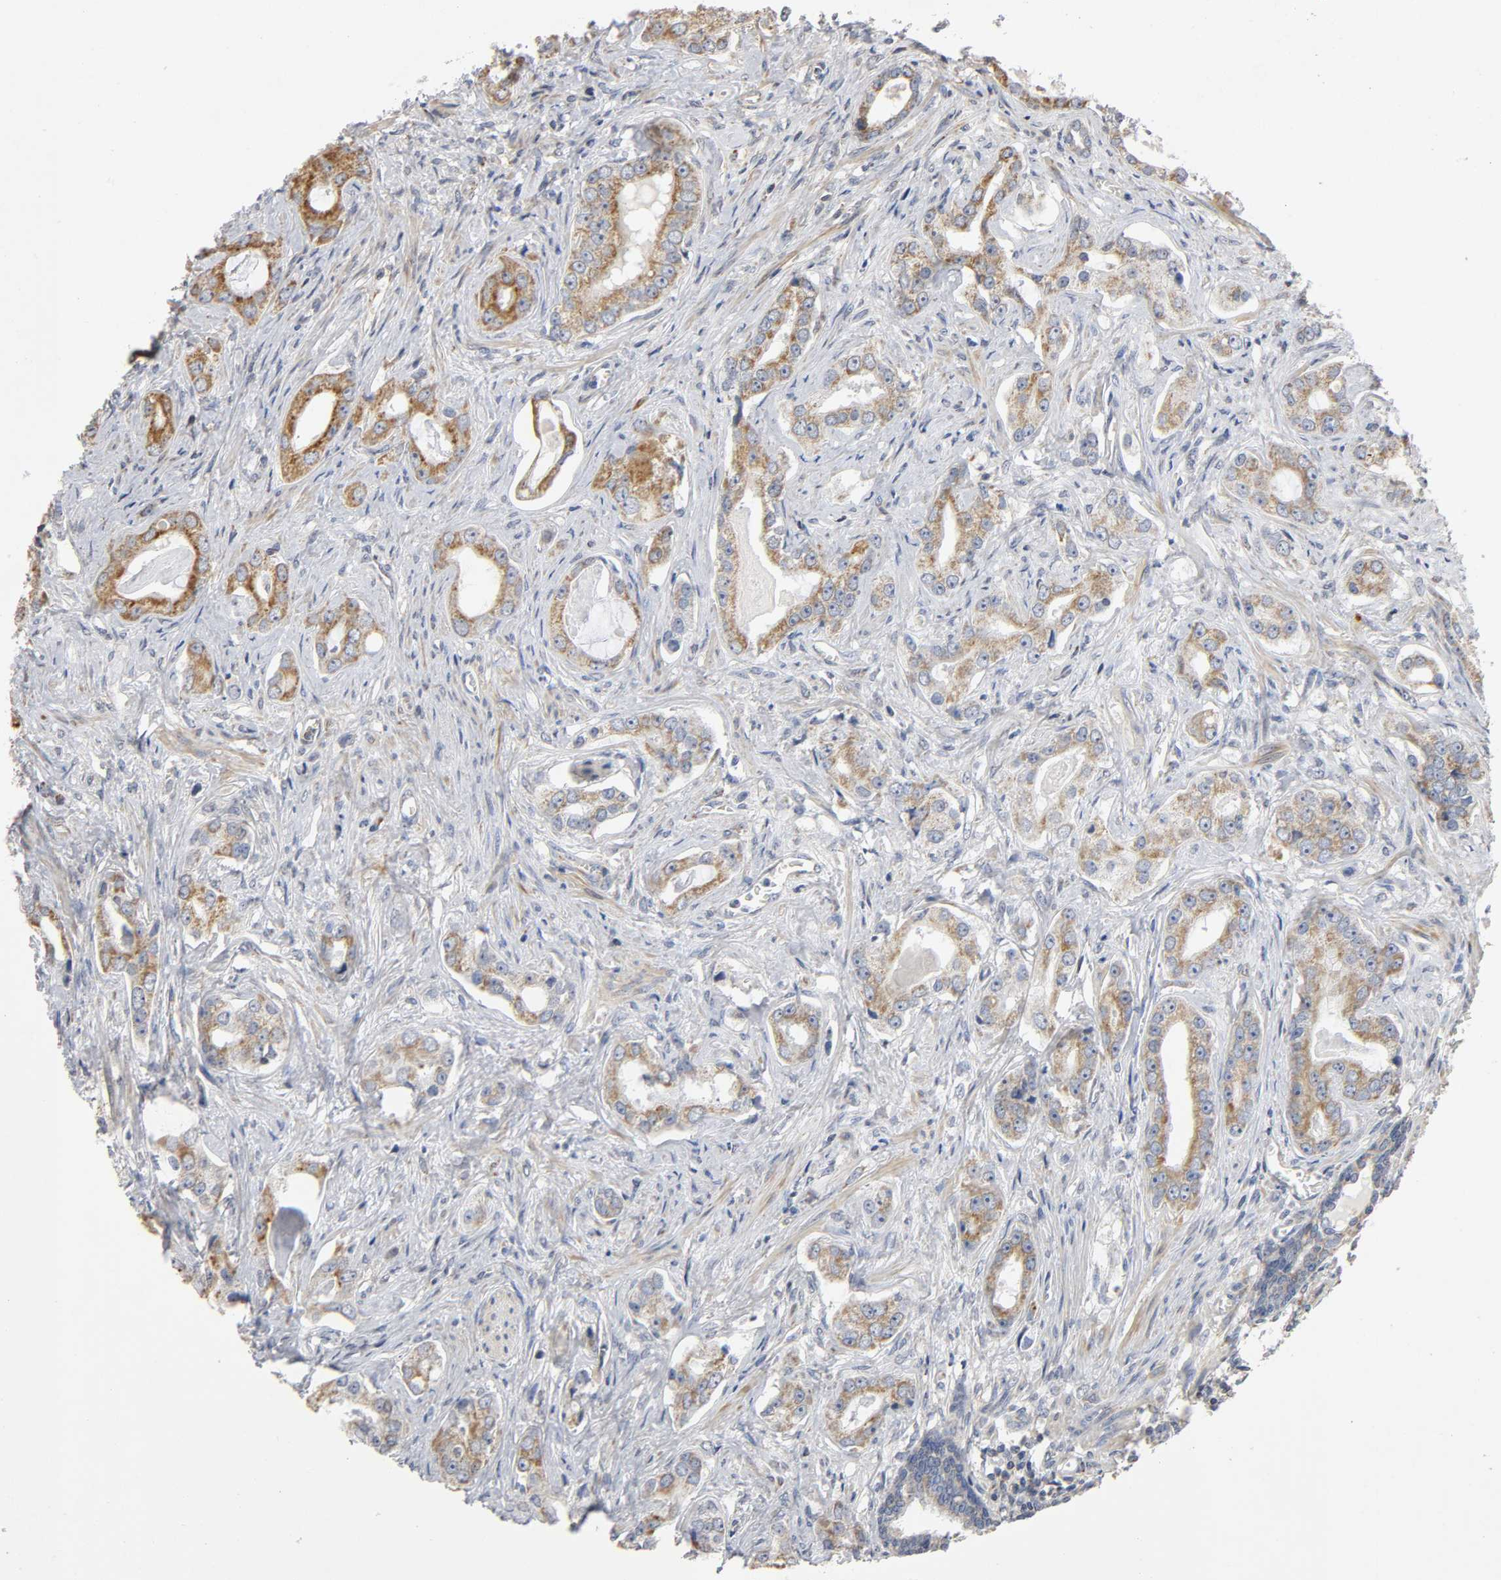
{"staining": {"intensity": "moderate", "quantity": "25%-75%", "location": "cytoplasmic/membranous"}, "tissue": "prostate cancer", "cell_type": "Tumor cells", "image_type": "cancer", "snomed": [{"axis": "morphology", "description": "Adenocarcinoma, Low grade"}, {"axis": "topography", "description": "Prostate"}], "caption": "Prostate adenocarcinoma (low-grade) stained with immunohistochemistry (IHC) demonstrates moderate cytoplasmic/membranous positivity in approximately 25%-75% of tumor cells.", "gene": "SYT16", "patient": {"sex": "male", "age": 59}}